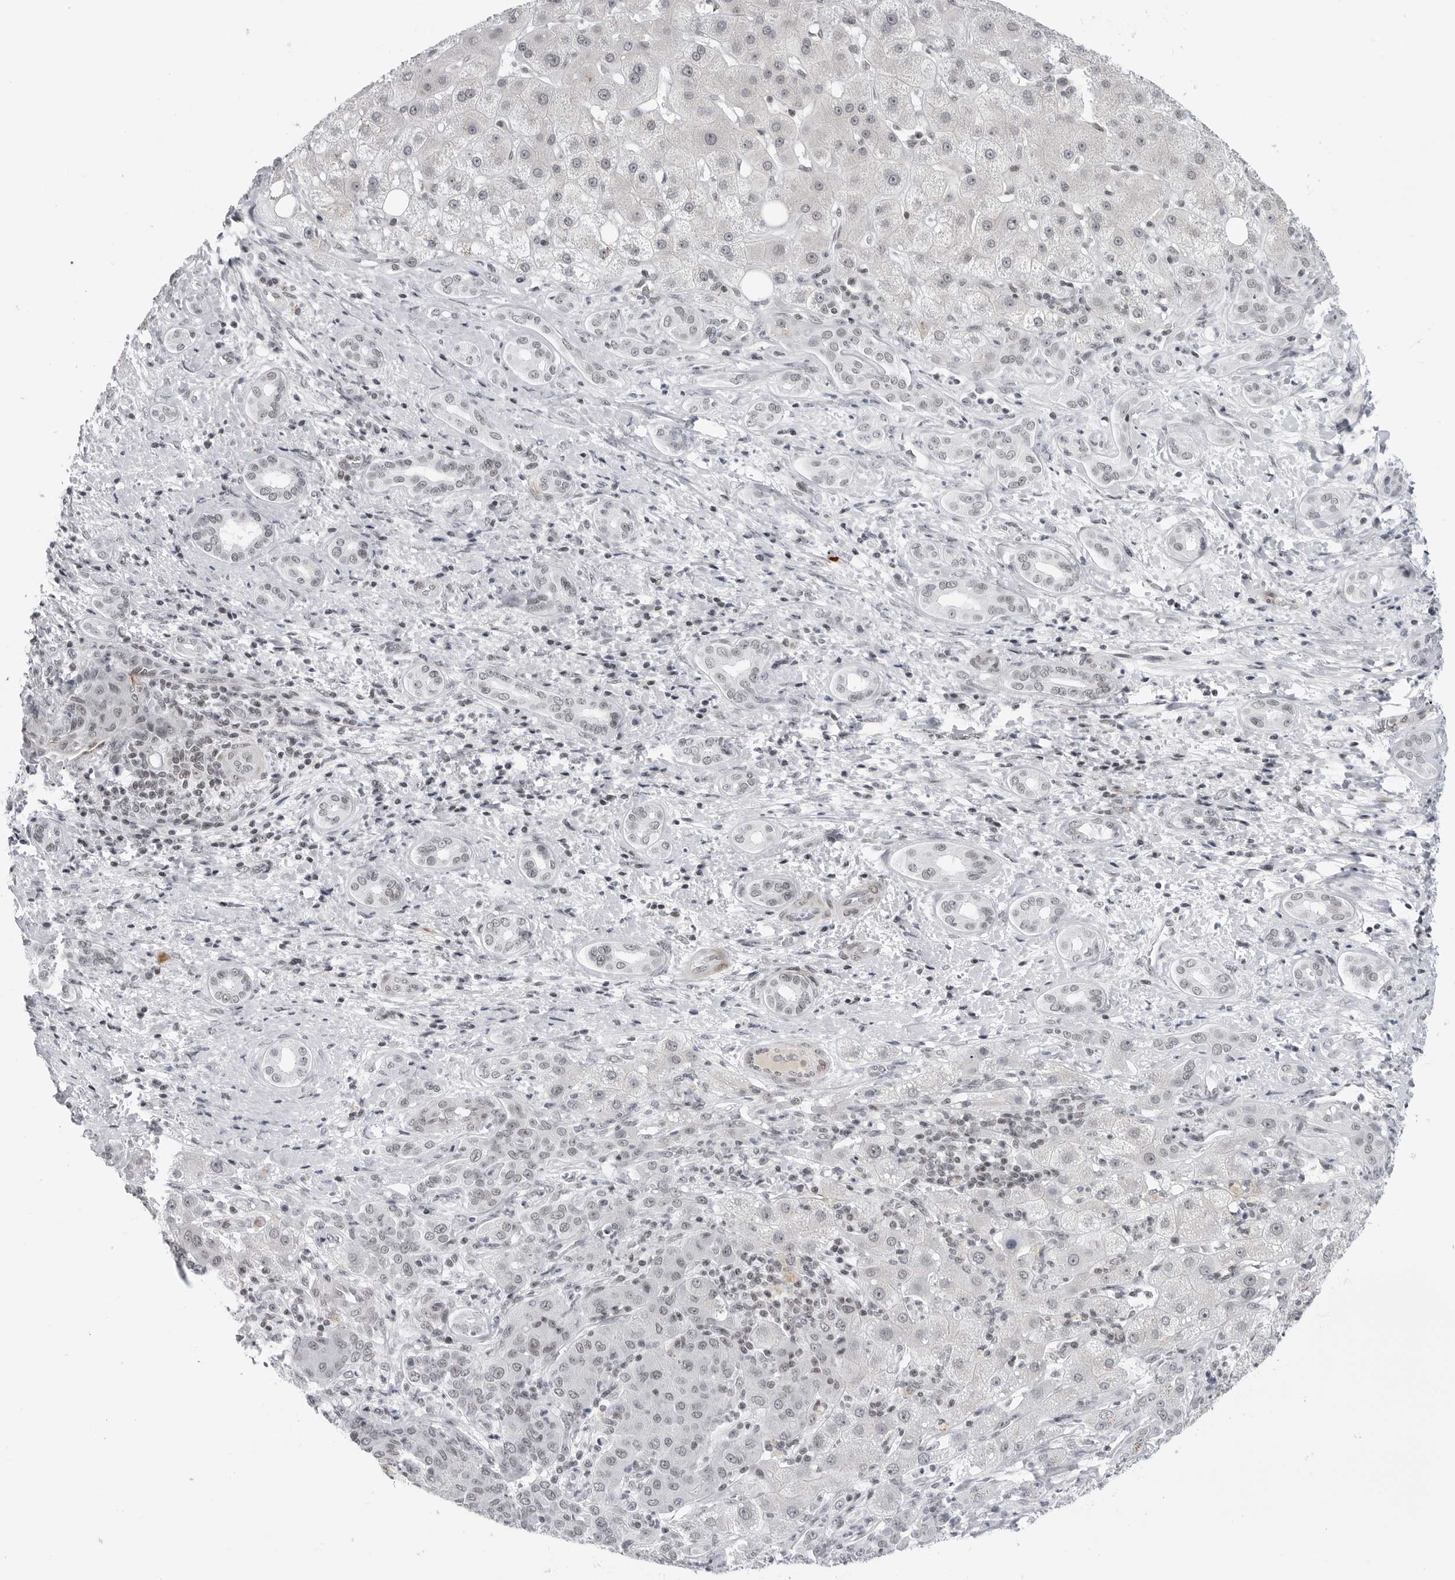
{"staining": {"intensity": "negative", "quantity": "none", "location": "none"}, "tissue": "liver cancer", "cell_type": "Tumor cells", "image_type": "cancer", "snomed": [{"axis": "morphology", "description": "Carcinoma, Hepatocellular, NOS"}, {"axis": "topography", "description": "Liver"}], "caption": "Micrograph shows no protein staining in tumor cells of liver hepatocellular carcinoma tissue.", "gene": "TRIM66", "patient": {"sex": "male", "age": 65}}